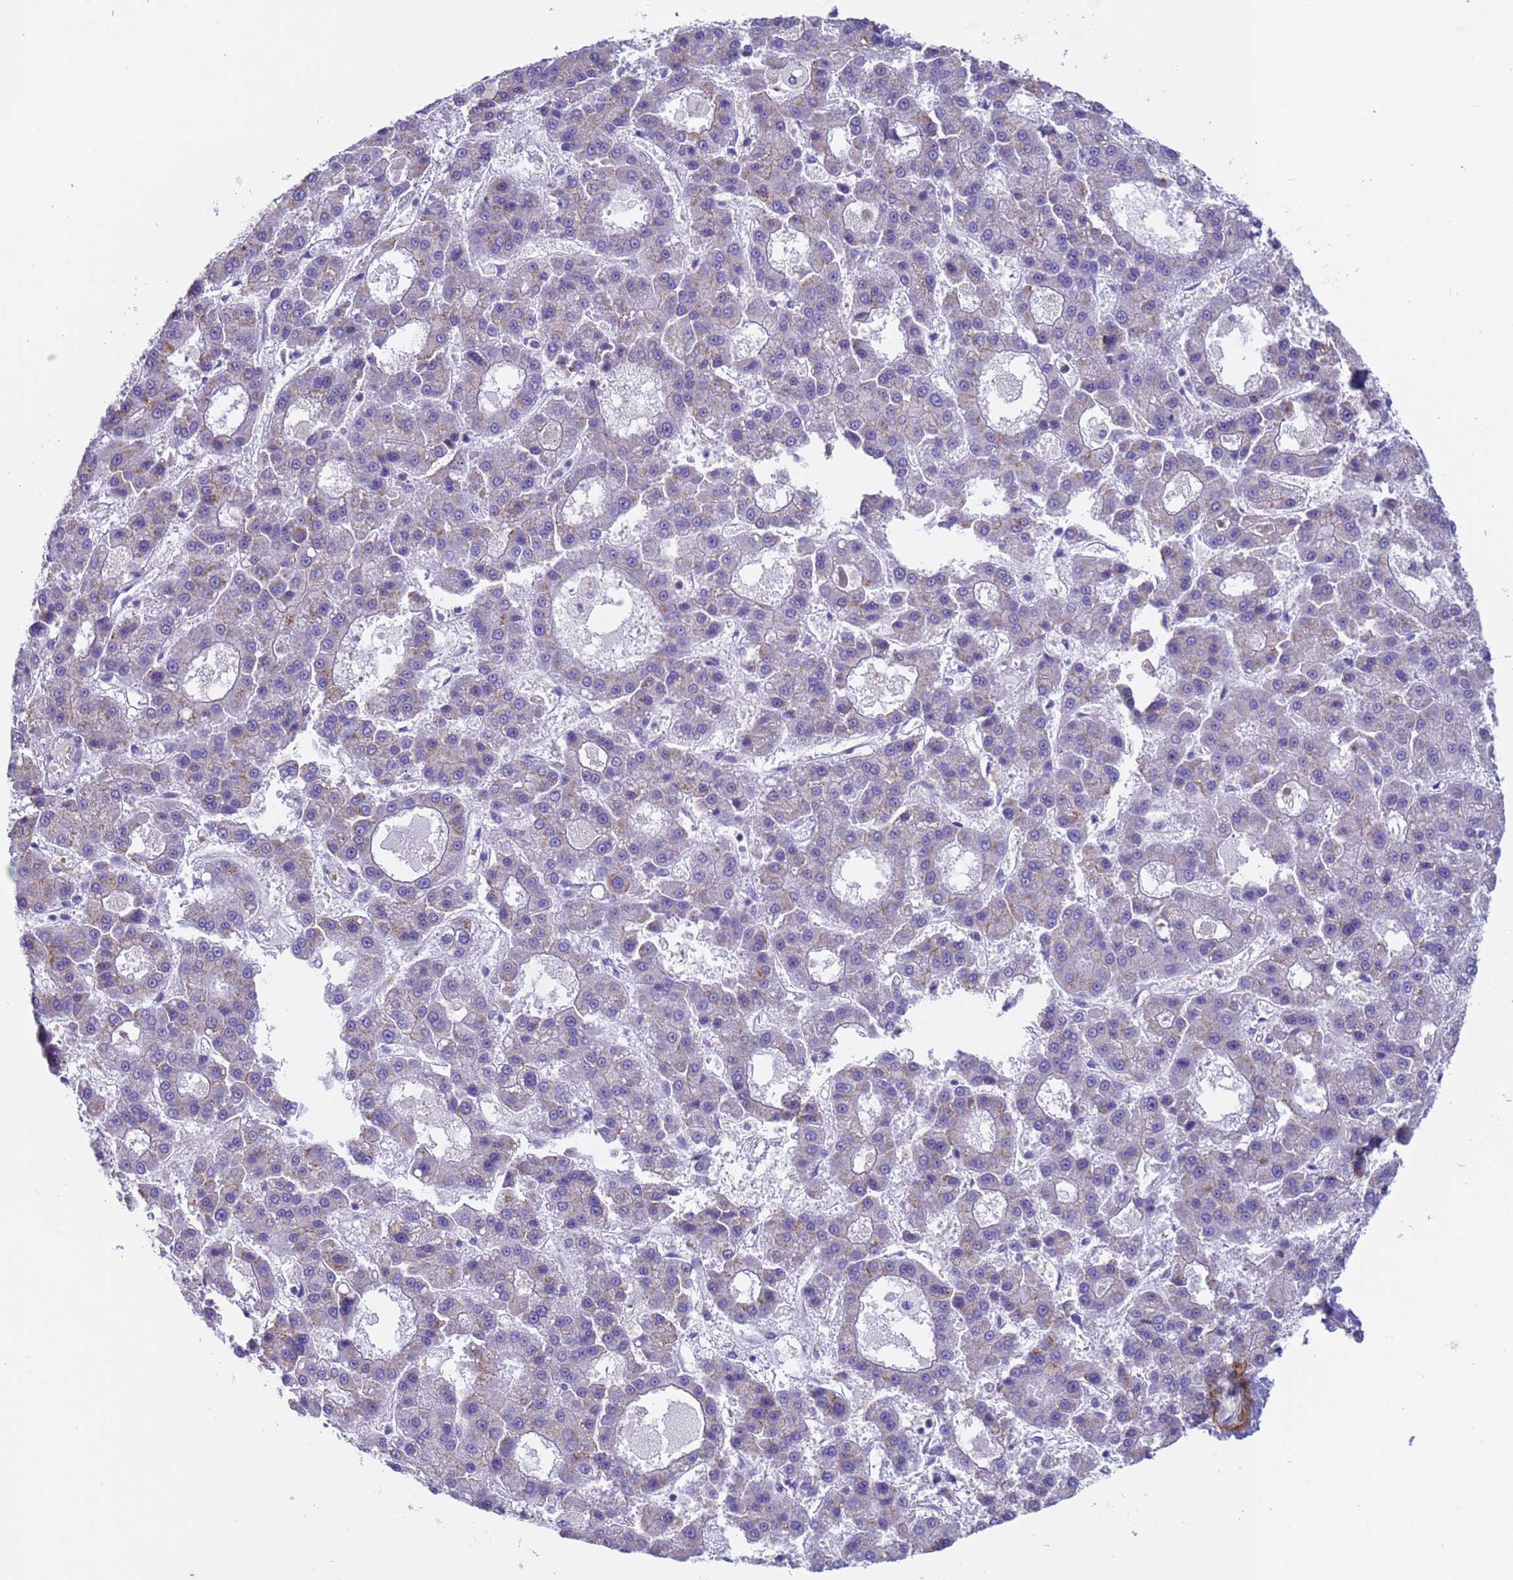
{"staining": {"intensity": "weak", "quantity": "<25%", "location": "cytoplasmic/membranous"}, "tissue": "liver cancer", "cell_type": "Tumor cells", "image_type": "cancer", "snomed": [{"axis": "morphology", "description": "Carcinoma, Hepatocellular, NOS"}, {"axis": "topography", "description": "Liver"}], "caption": "This is a histopathology image of immunohistochemistry staining of liver cancer (hepatocellular carcinoma), which shows no expression in tumor cells.", "gene": "KBTBD3", "patient": {"sex": "male", "age": 70}}